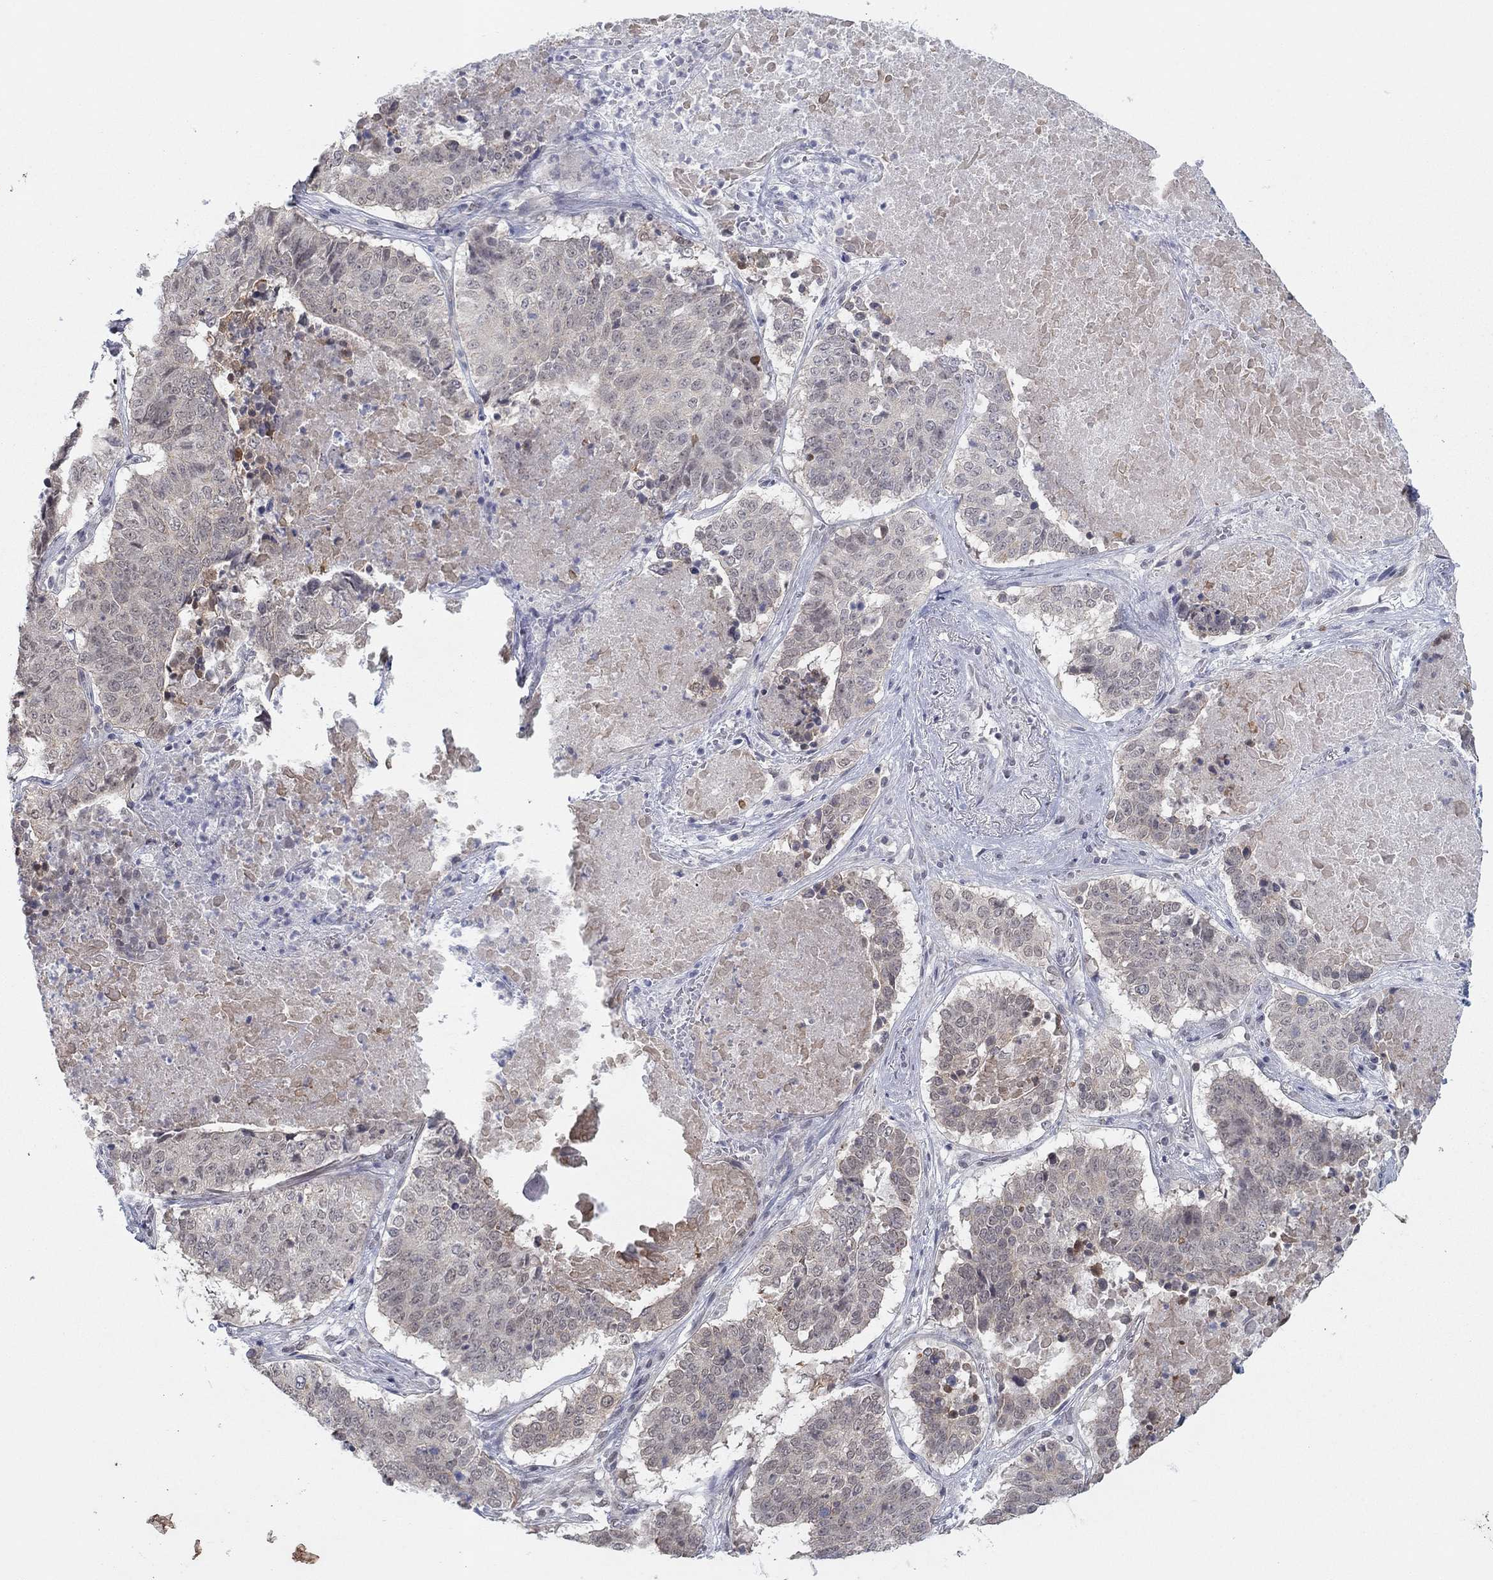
{"staining": {"intensity": "negative", "quantity": "none", "location": "none"}, "tissue": "lung cancer", "cell_type": "Tumor cells", "image_type": "cancer", "snomed": [{"axis": "morphology", "description": "Squamous cell carcinoma, NOS"}, {"axis": "topography", "description": "Lung"}], "caption": "IHC image of neoplastic tissue: lung cancer (squamous cell carcinoma) stained with DAB (3,3'-diaminobenzidine) demonstrates no significant protein positivity in tumor cells. (Brightfield microscopy of DAB IHC at high magnification).", "gene": "SLC22A2", "patient": {"sex": "male", "age": 64}}